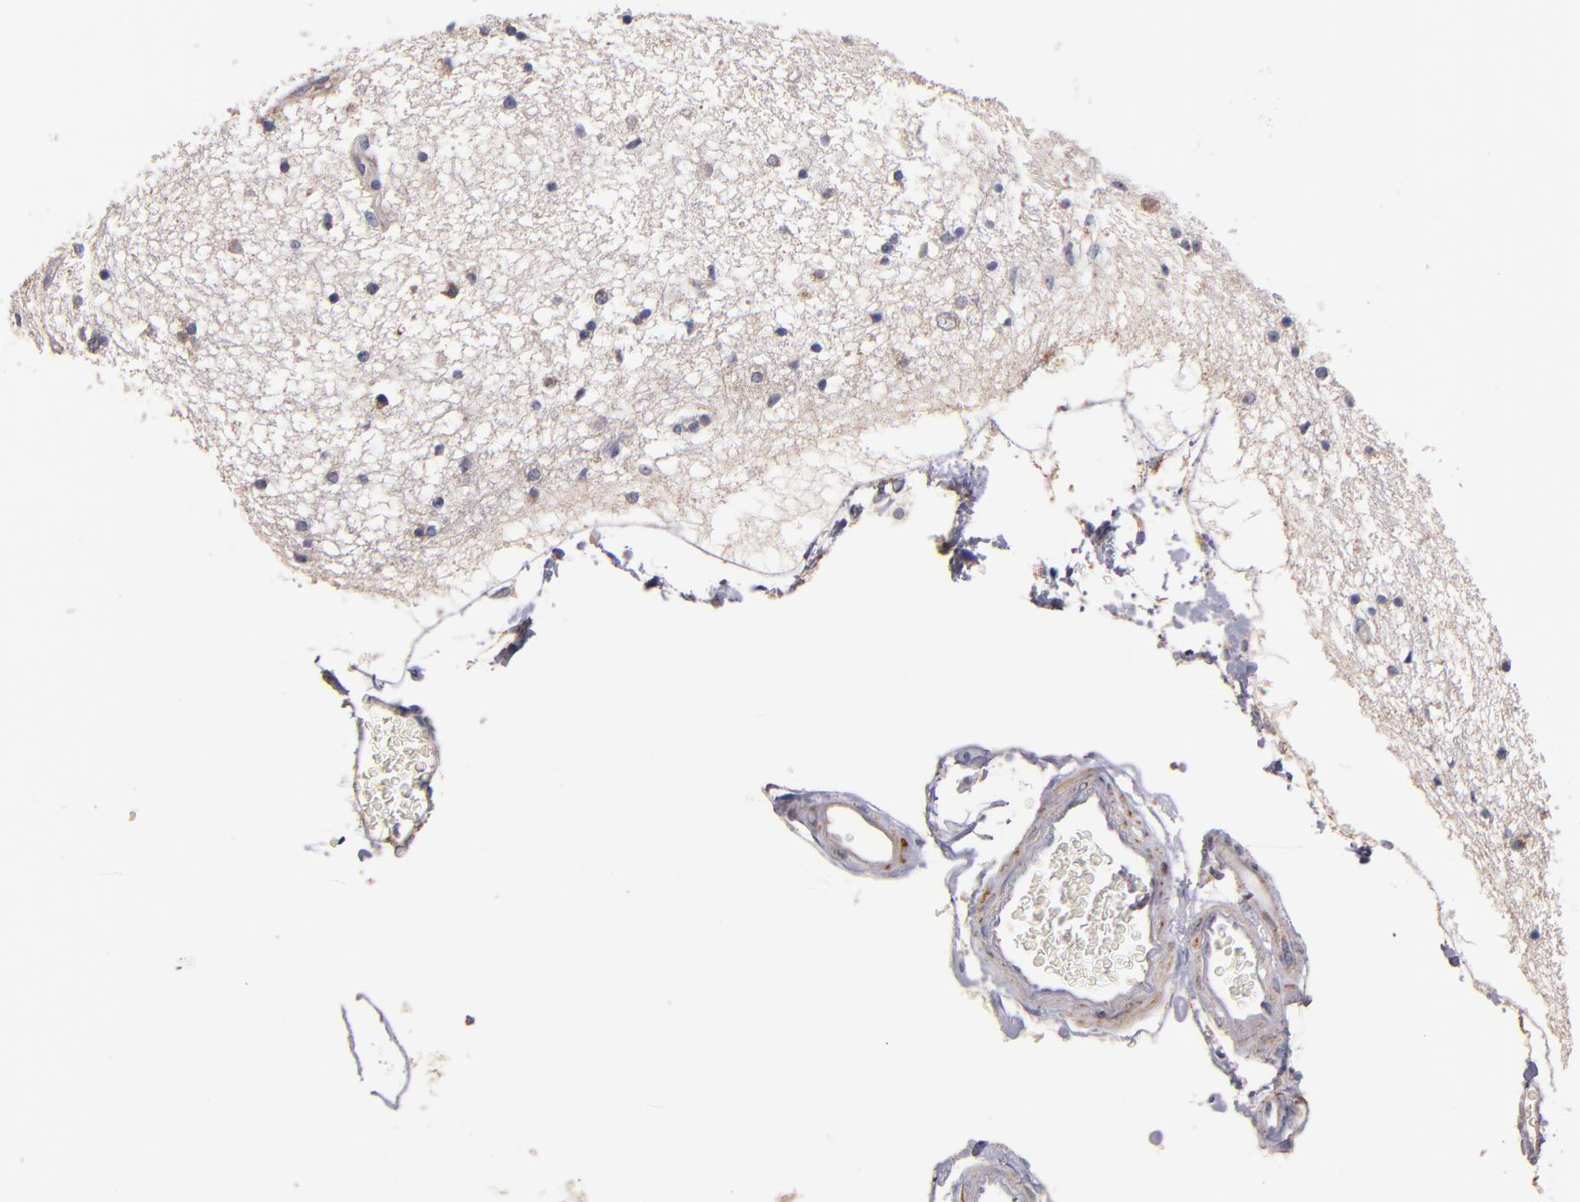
{"staining": {"intensity": "weak", "quantity": "<25%", "location": "cytoplasmic/membranous"}, "tissue": "hippocampus", "cell_type": "Glial cells", "image_type": "normal", "snomed": [{"axis": "morphology", "description": "Normal tissue, NOS"}, {"axis": "topography", "description": "Hippocampus"}], "caption": "High magnification brightfield microscopy of normal hippocampus stained with DAB (3,3'-diaminobenzidine) (brown) and counterstained with hematoxylin (blue): glial cells show no significant positivity. (IHC, brightfield microscopy, high magnification).", "gene": "DIABLO", "patient": {"sex": "female", "age": 54}}